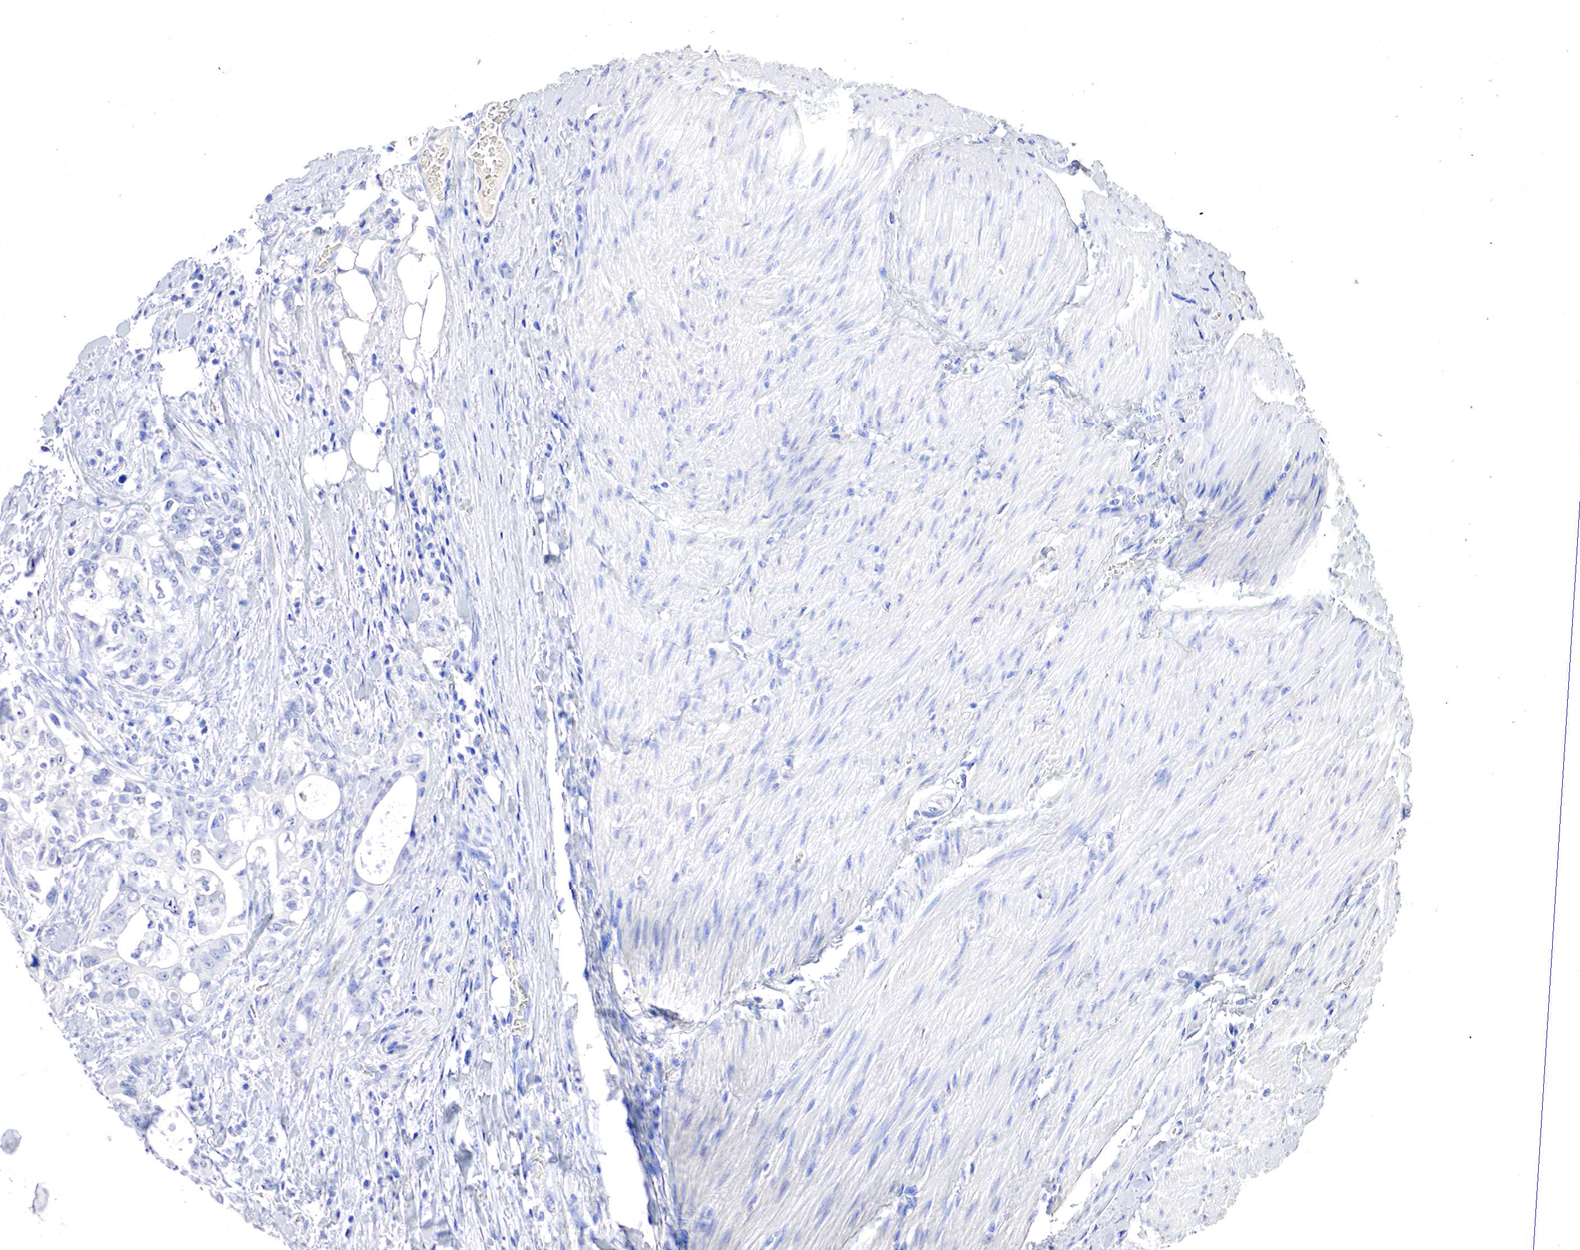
{"staining": {"intensity": "negative", "quantity": "none", "location": "none"}, "tissue": "colorectal cancer", "cell_type": "Tumor cells", "image_type": "cancer", "snomed": [{"axis": "morphology", "description": "Adenocarcinoma, NOS"}, {"axis": "topography", "description": "Rectum"}], "caption": "Human colorectal cancer stained for a protein using IHC reveals no expression in tumor cells.", "gene": "OTC", "patient": {"sex": "female", "age": 57}}